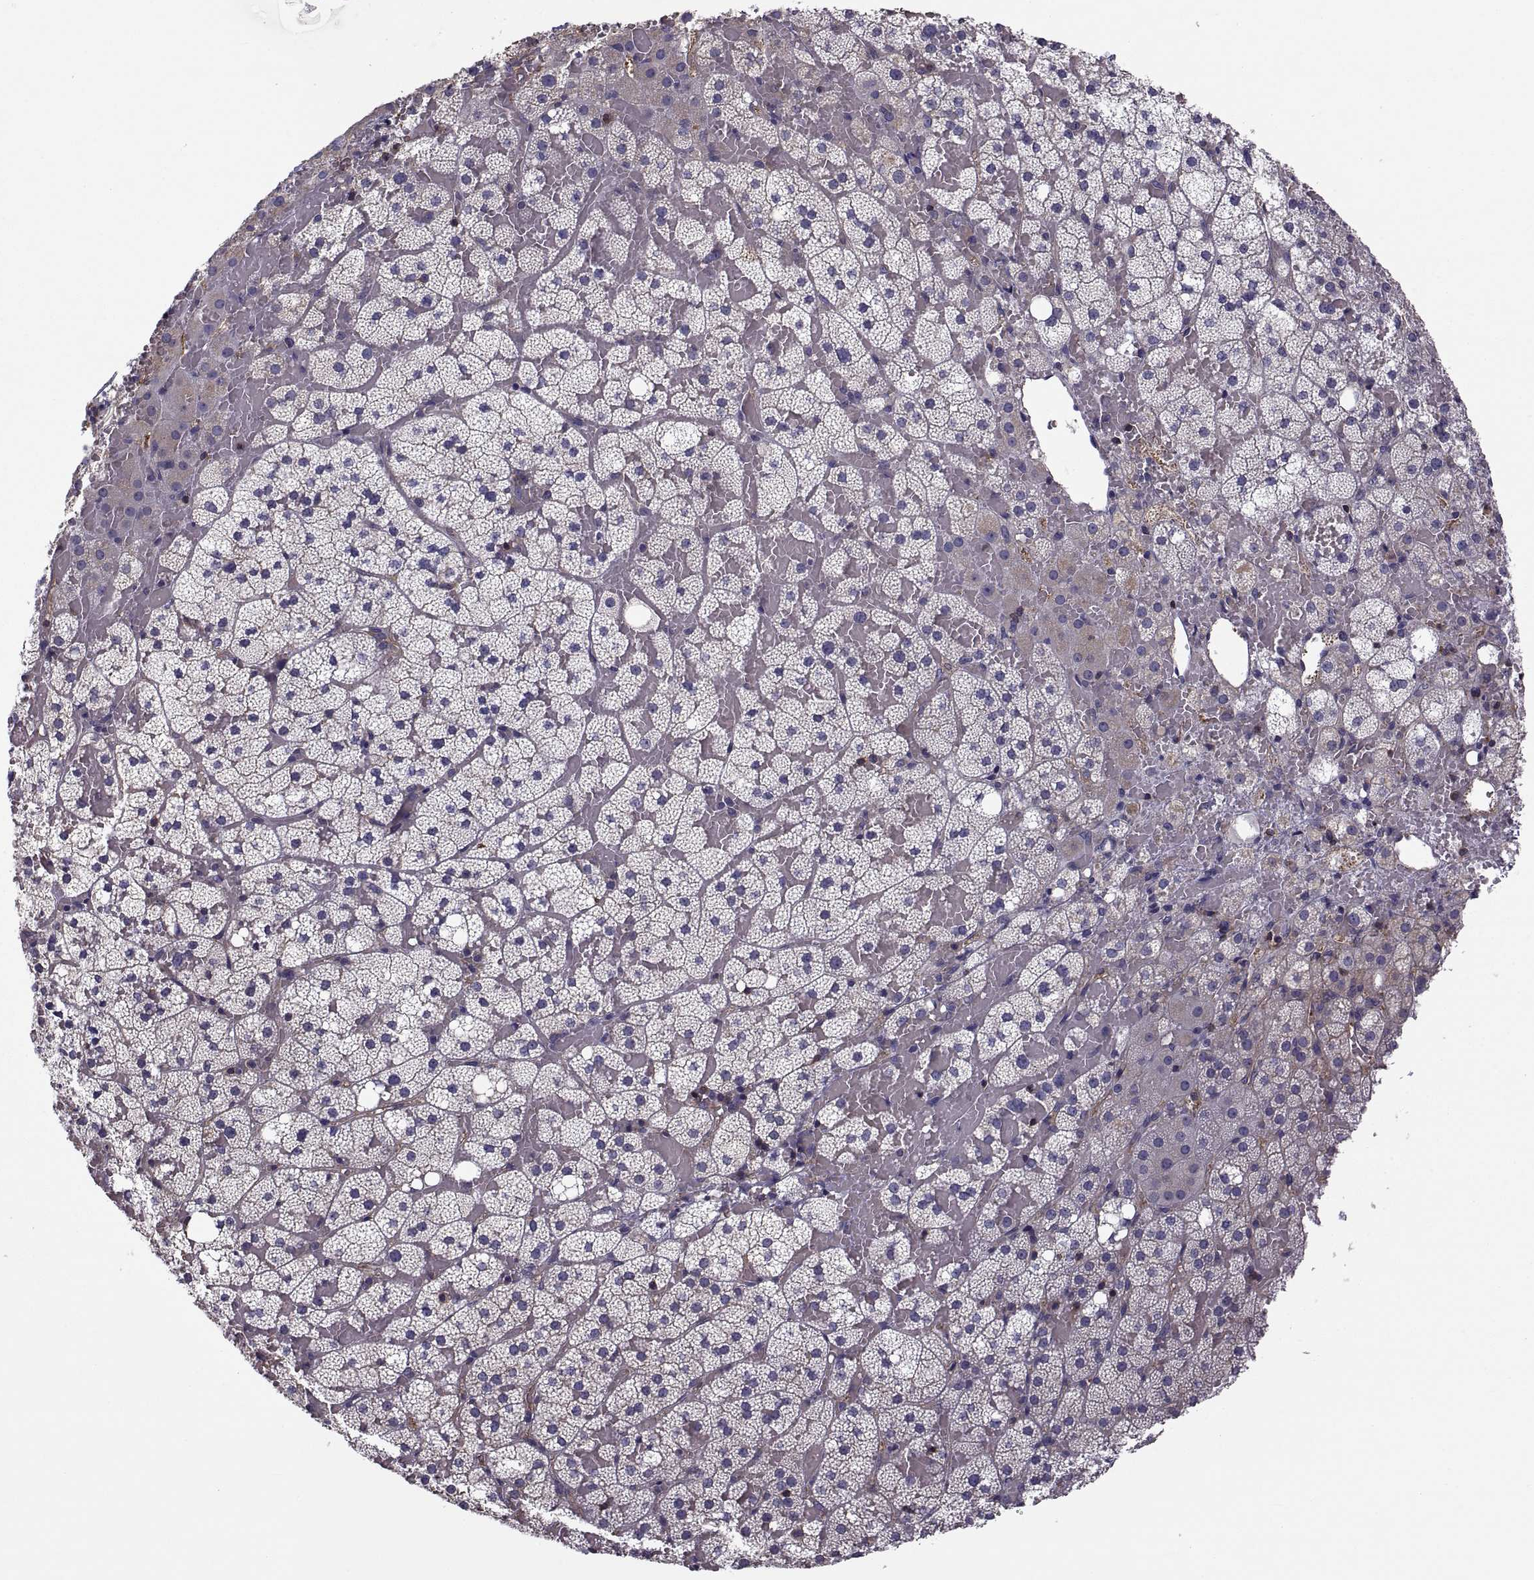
{"staining": {"intensity": "weak", "quantity": "25%-75%", "location": "cytoplasmic/membranous"}, "tissue": "adrenal gland", "cell_type": "Glandular cells", "image_type": "normal", "snomed": [{"axis": "morphology", "description": "Normal tissue, NOS"}, {"axis": "topography", "description": "Adrenal gland"}], "caption": "Immunohistochemical staining of benign adrenal gland exhibits 25%-75% levels of weak cytoplasmic/membranous protein positivity in approximately 25%-75% of glandular cells. The protein is shown in brown color, while the nuclei are stained blue.", "gene": "MYH9", "patient": {"sex": "male", "age": 53}}